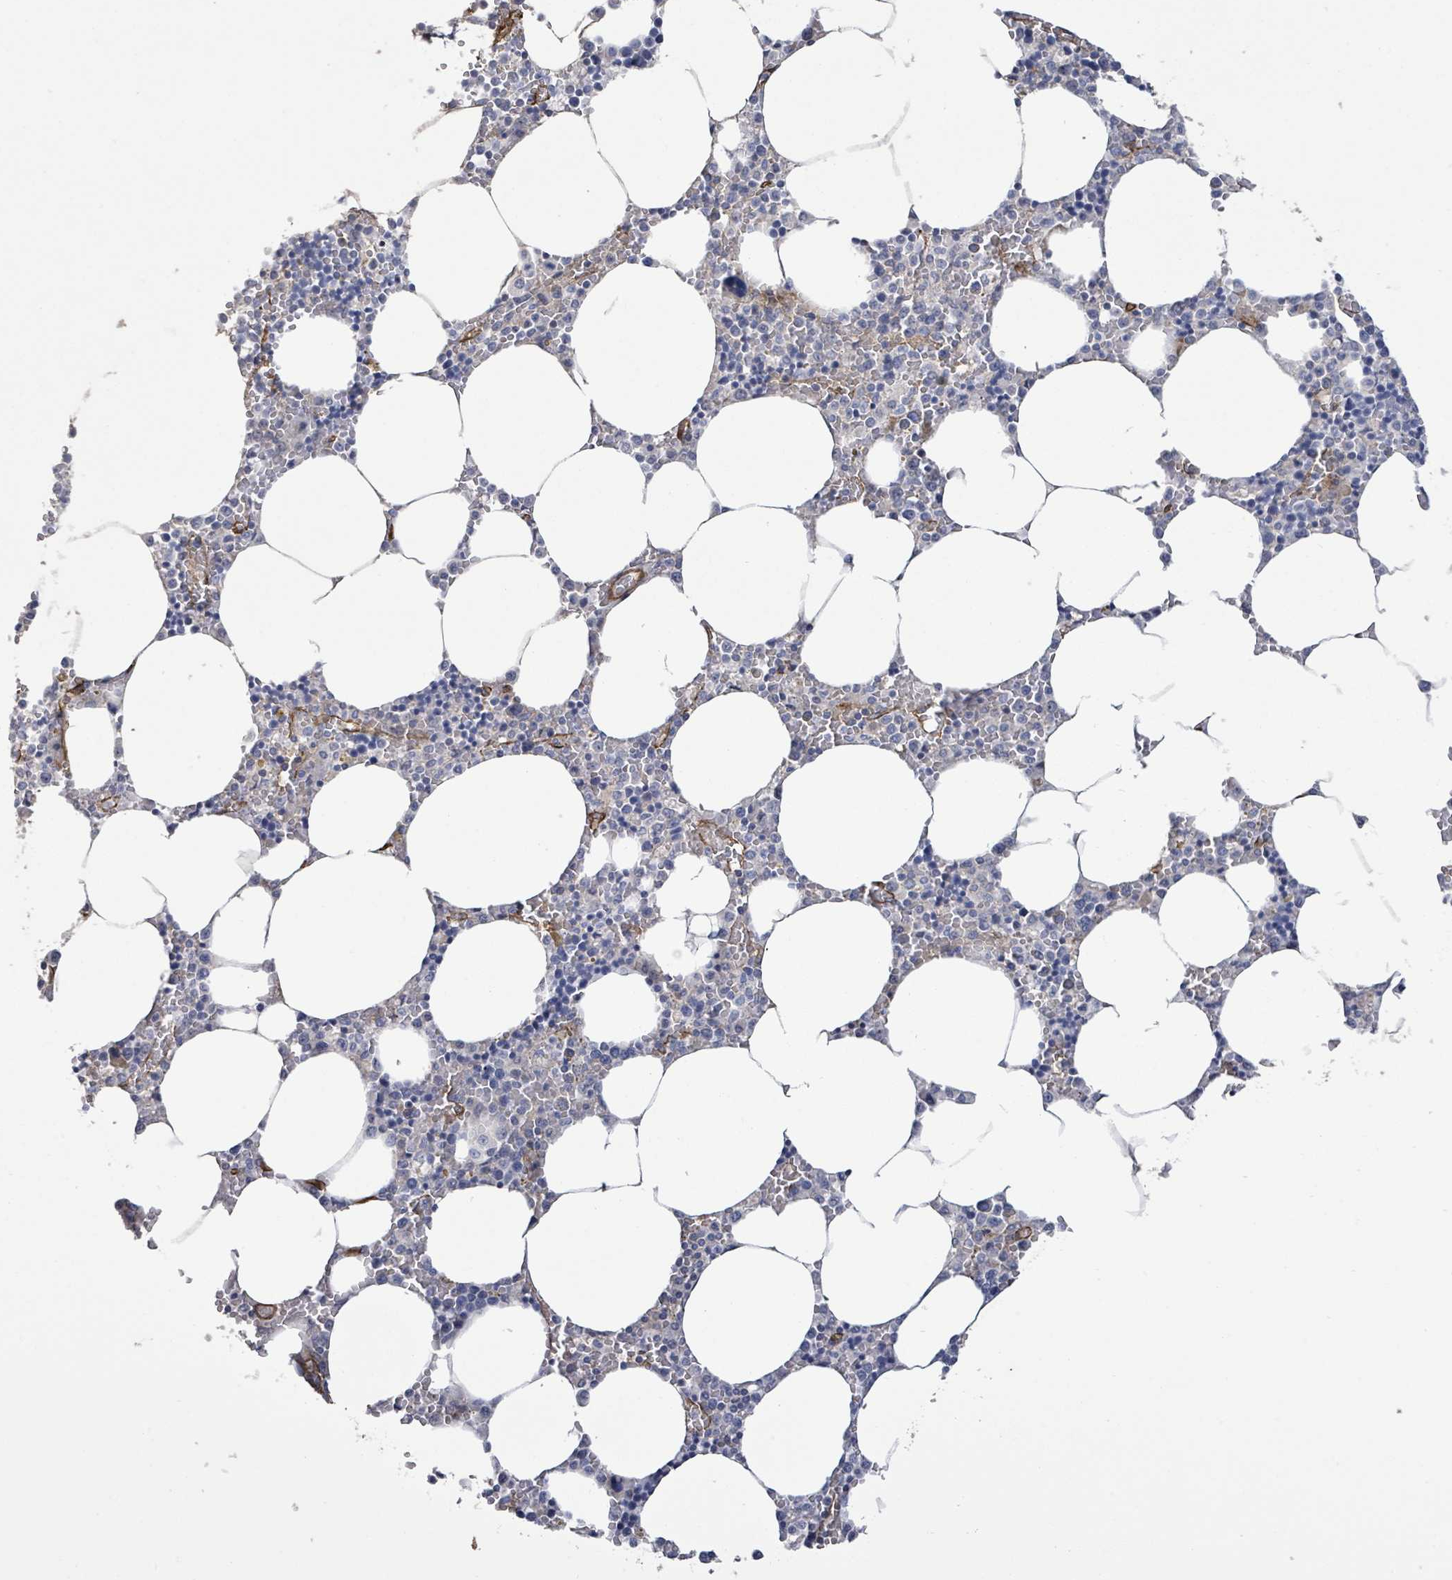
{"staining": {"intensity": "weak", "quantity": "<25%", "location": "cytoplasmic/membranous"}, "tissue": "bone marrow", "cell_type": "Hematopoietic cells", "image_type": "normal", "snomed": [{"axis": "morphology", "description": "Normal tissue, NOS"}, {"axis": "topography", "description": "Bone marrow"}], "caption": "Immunohistochemical staining of normal human bone marrow displays no significant expression in hematopoietic cells.", "gene": "KANK3", "patient": {"sex": "male", "age": 70}}